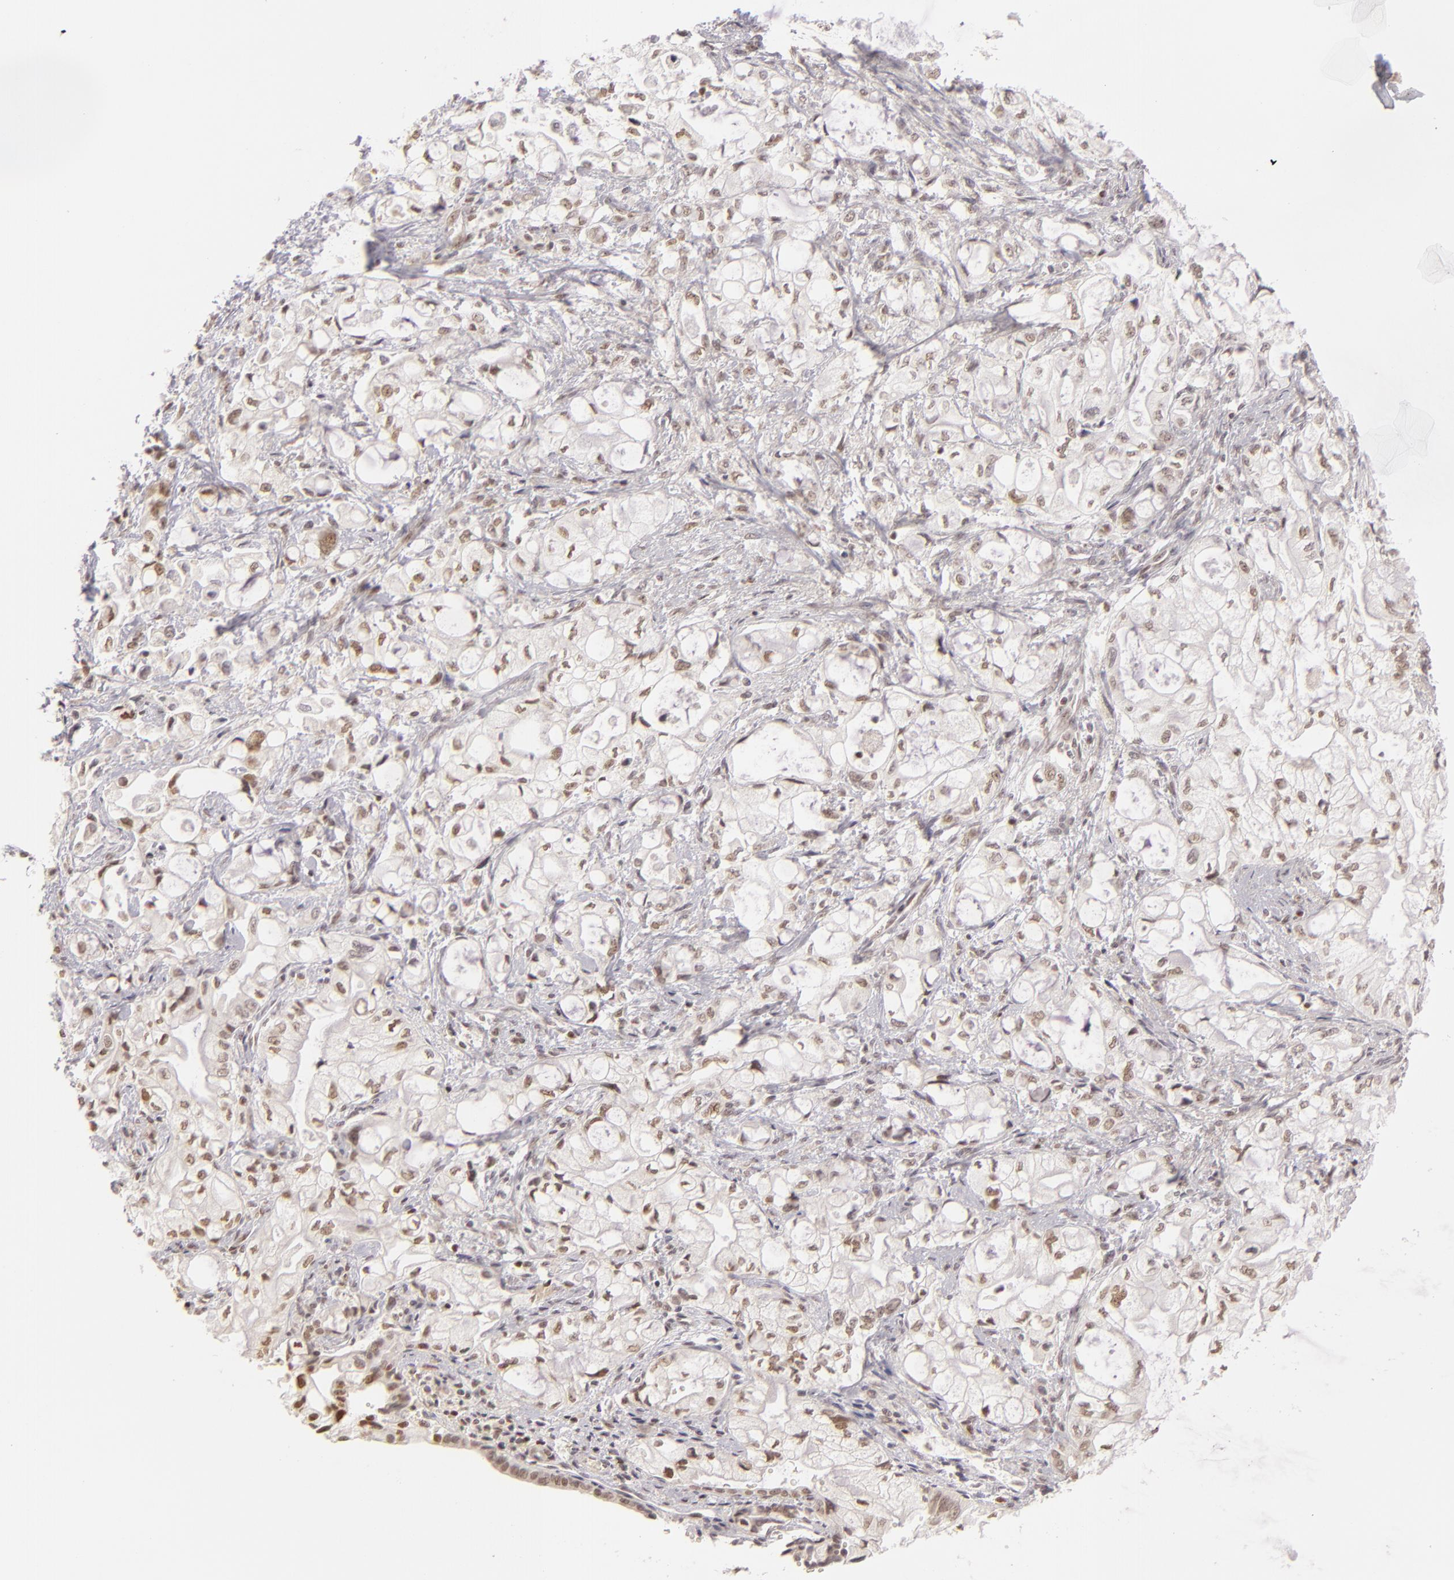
{"staining": {"intensity": "moderate", "quantity": "25%-75%", "location": "nuclear"}, "tissue": "pancreatic cancer", "cell_type": "Tumor cells", "image_type": "cancer", "snomed": [{"axis": "morphology", "description": "Adenocarcinoma, NOS"}, {"axis": "topography", "description": "Pancreas"}], "caption": "Moderate nuclear staining for a protein is present in approximately 25%-75% of tumor cells of pancreatic cancer (adenocarcinoma) using IHC.", "gene": "DAXX", "patient": {"sex": "male", "age": 79}}